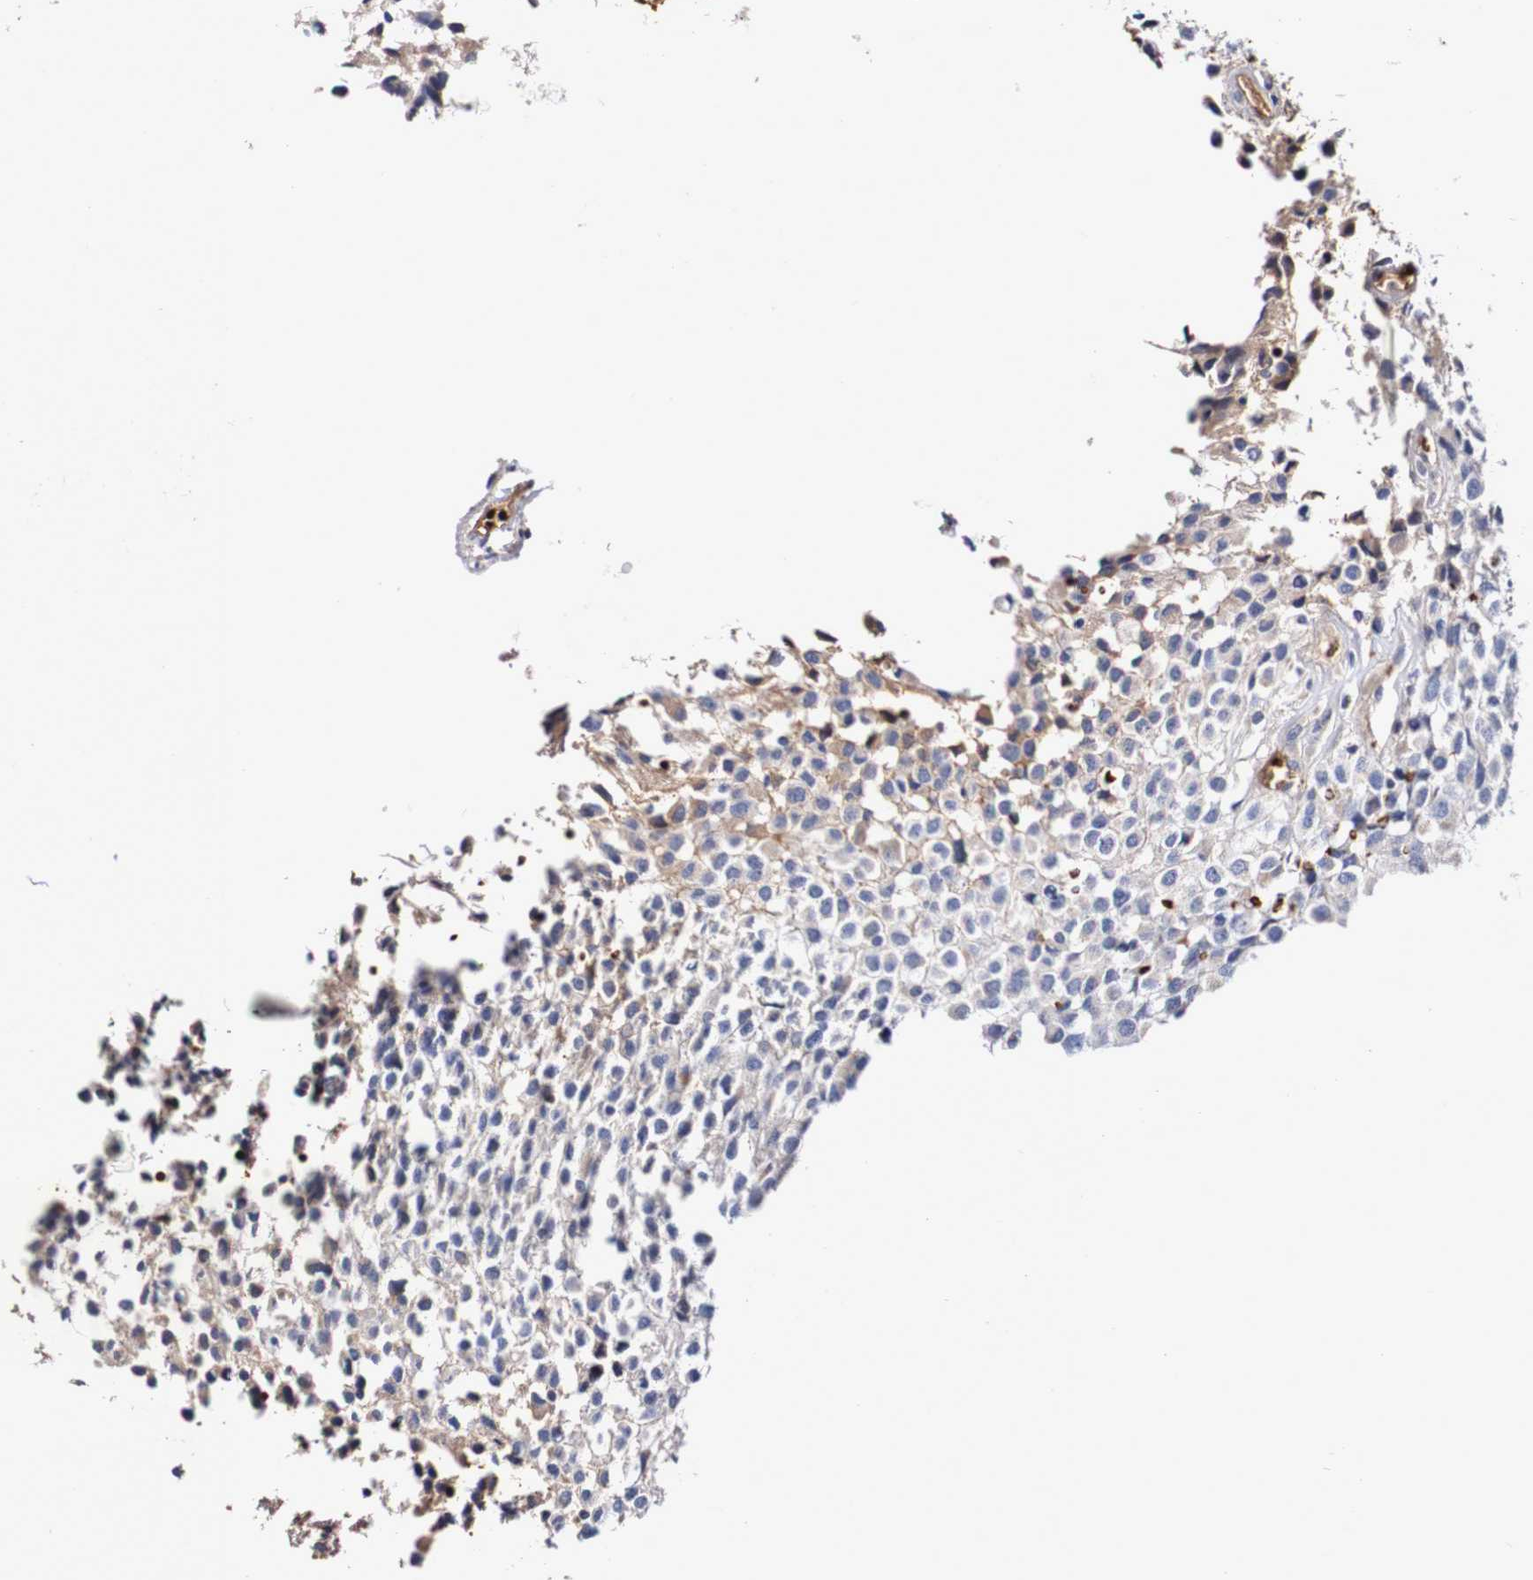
{"staining": {"intensity": "moderate", "quantity": "<25%", "location": "cytoplasmic/membranous"}, "tissue": "glioma", "cell_type": "Tumor cells", "image_type": "cancer", "snomed": [{"axis": "morphology", "description": "Glioma, malignant, High grade"}, {"axis": "topography", "description": "Brain"}], "caption": "High-magnification brightfield microscopy of glioma stained with DAB (3,3'-diaminobenzidine) (brown) and counterstained with hematoxylin (blue). tumor cells exhibit moderate cytoplasmic/membranous expression is identified in approximately<25% of cells. Nuclei are stained in blue.", "gene": "WNT4", "patient": {"sex": "male", "age": 32}}